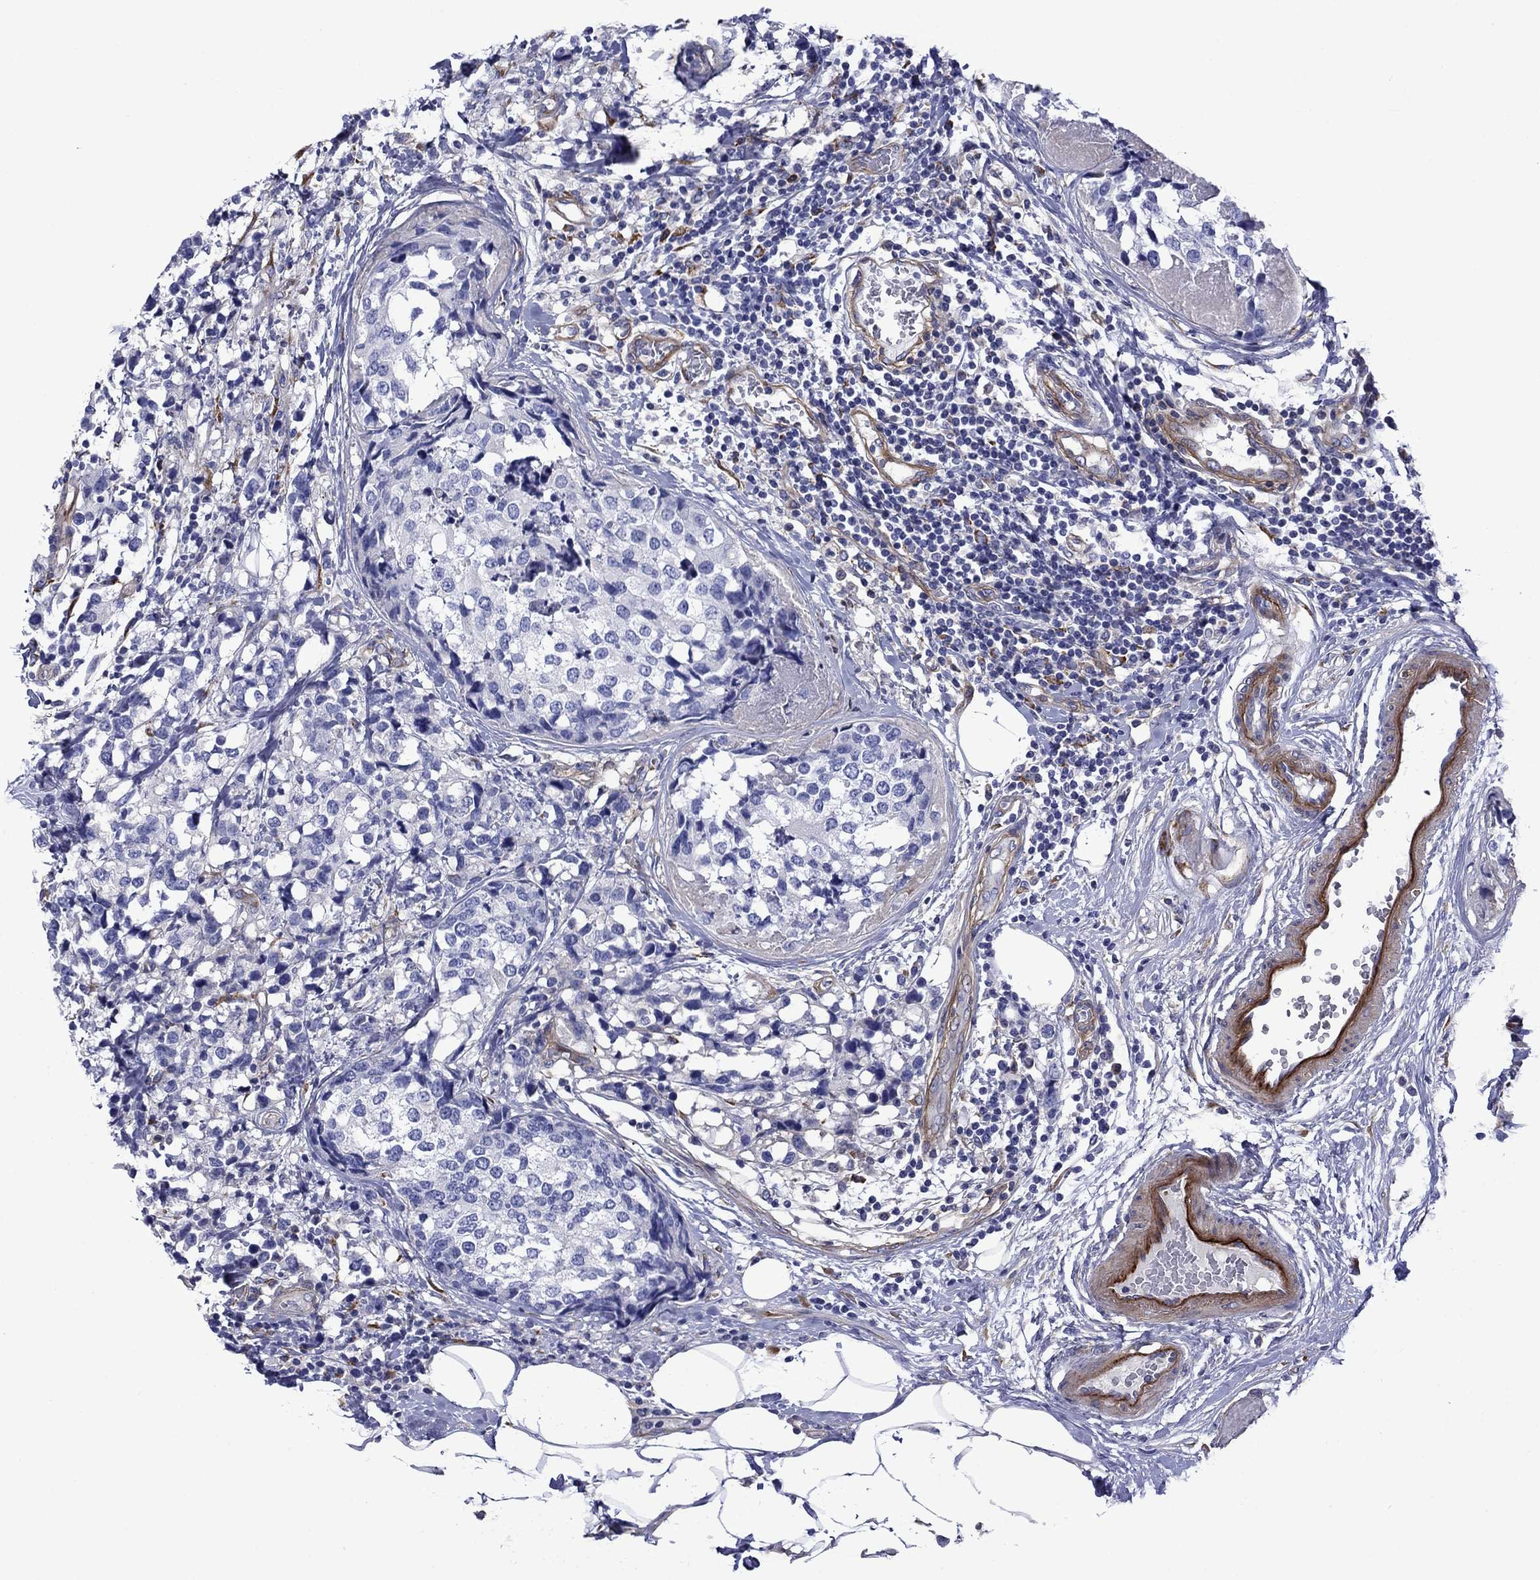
{"staining": {"intensity": "negative", "quantity": "none", "location": "none"}, "tissue": "breast cancer", "cell_type": "Tumor cells", "image_type": "cancer", "snomed": [{"axis": "morphology", "description": "Lobular carcinoma"}, {"axis": "topography", "description": "Breast"}], "caption": "Breast cancer stained for a protein using IHC shows no staining tumor cells.", "gene": "HSPG2", "patient": {"sex": "female", "age": 59}}